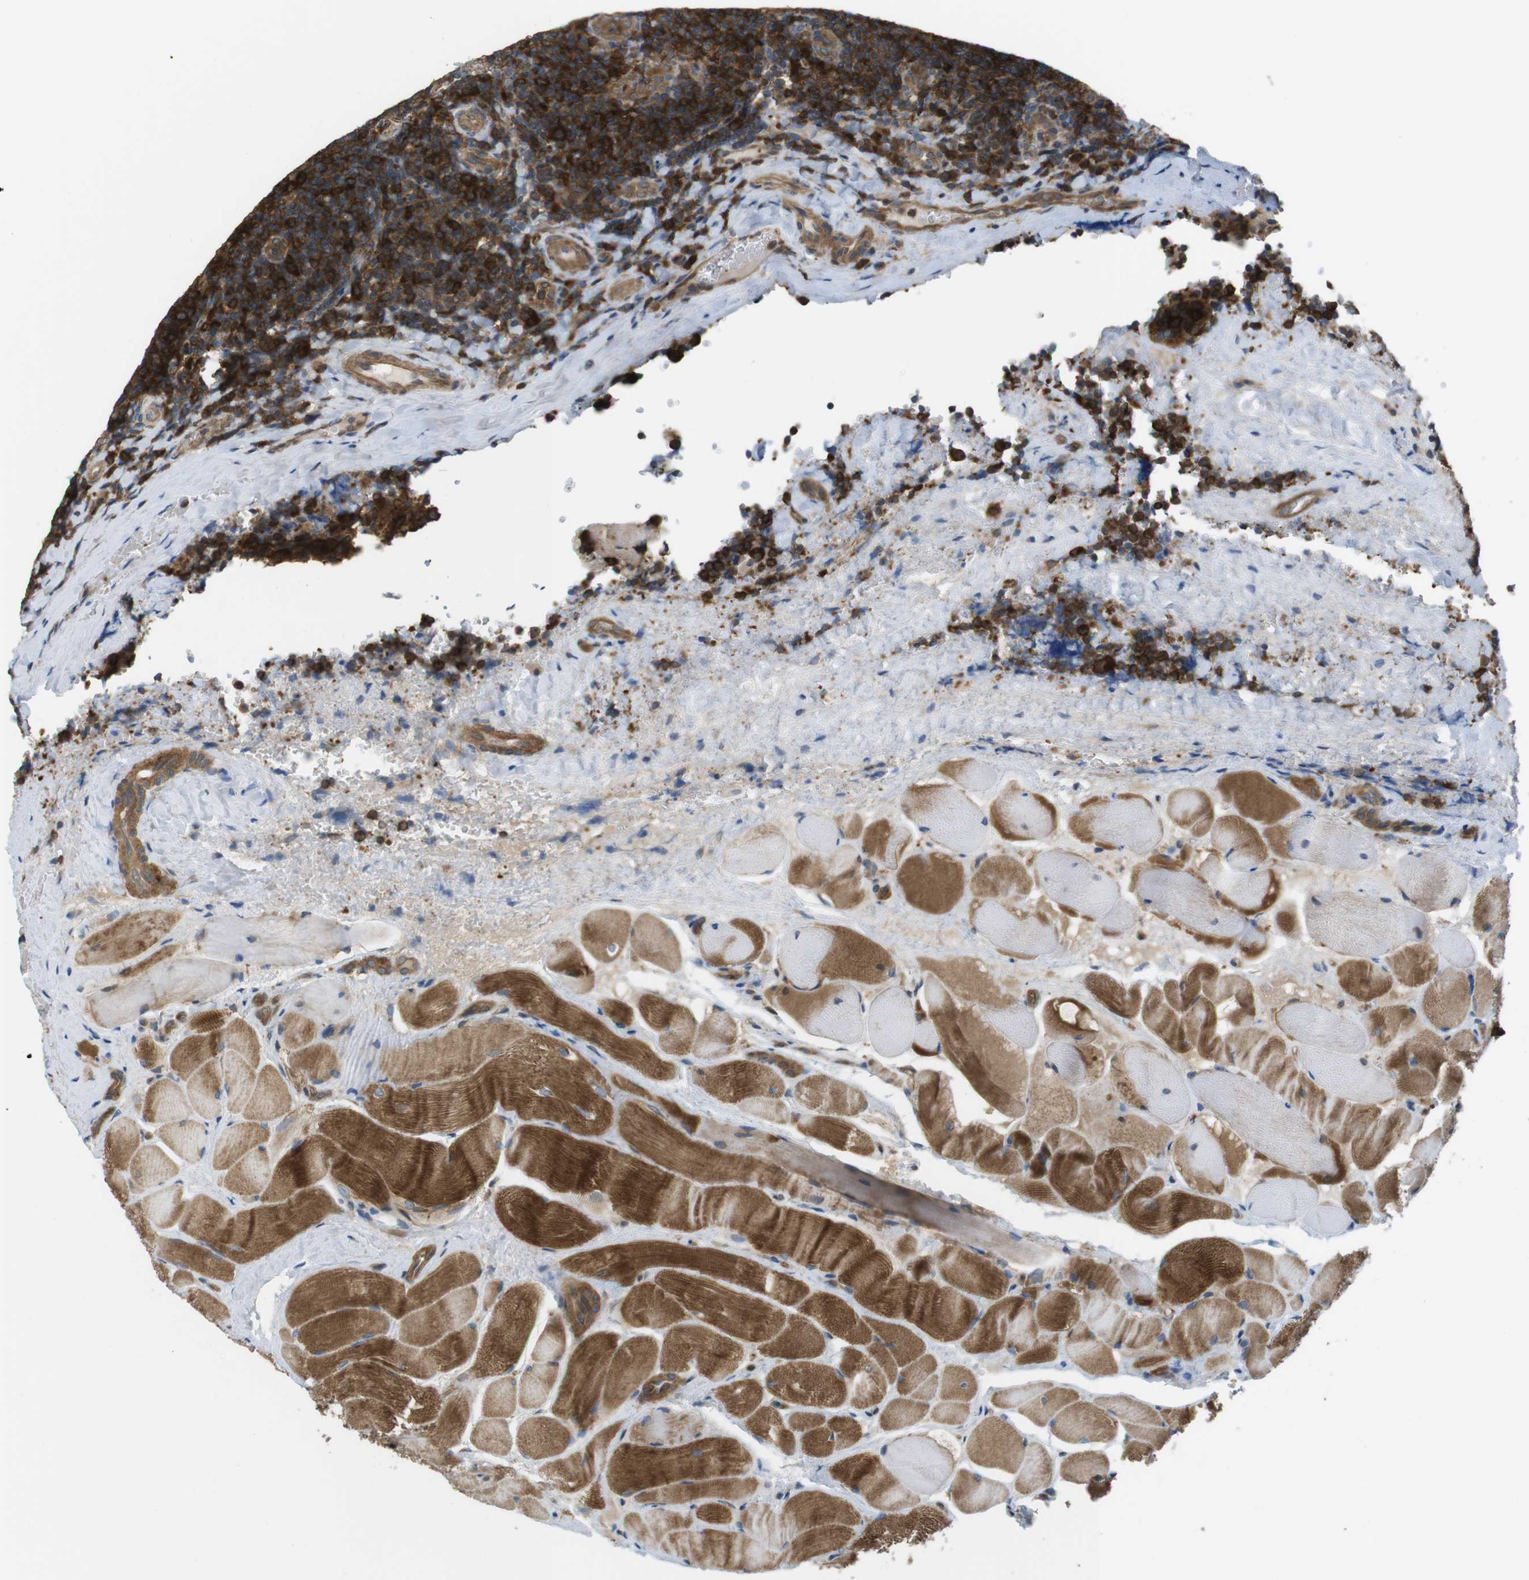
{"staining": {"intensity": "strong", "quantity": ">75%", "location": "cytoplasmic/membranous"}, "tissue": "tonsil", "cell_type": "Germinal center cells", "image_type": "normal", "snomed": [{"axis": "morphology", "description": "Normal tissue, NOS"}, {"axis": "topography", "description": "Tonsil"}], "caption": "IHC image of unremarkable tonsil stained for a protein (brown), which demonstrates high levels of strong cytoplasmic/membranous positivity in about >75% of germinal center cells.", "gene": "MTHFD1L", "patient": {"sex": "male", "age": 17}}